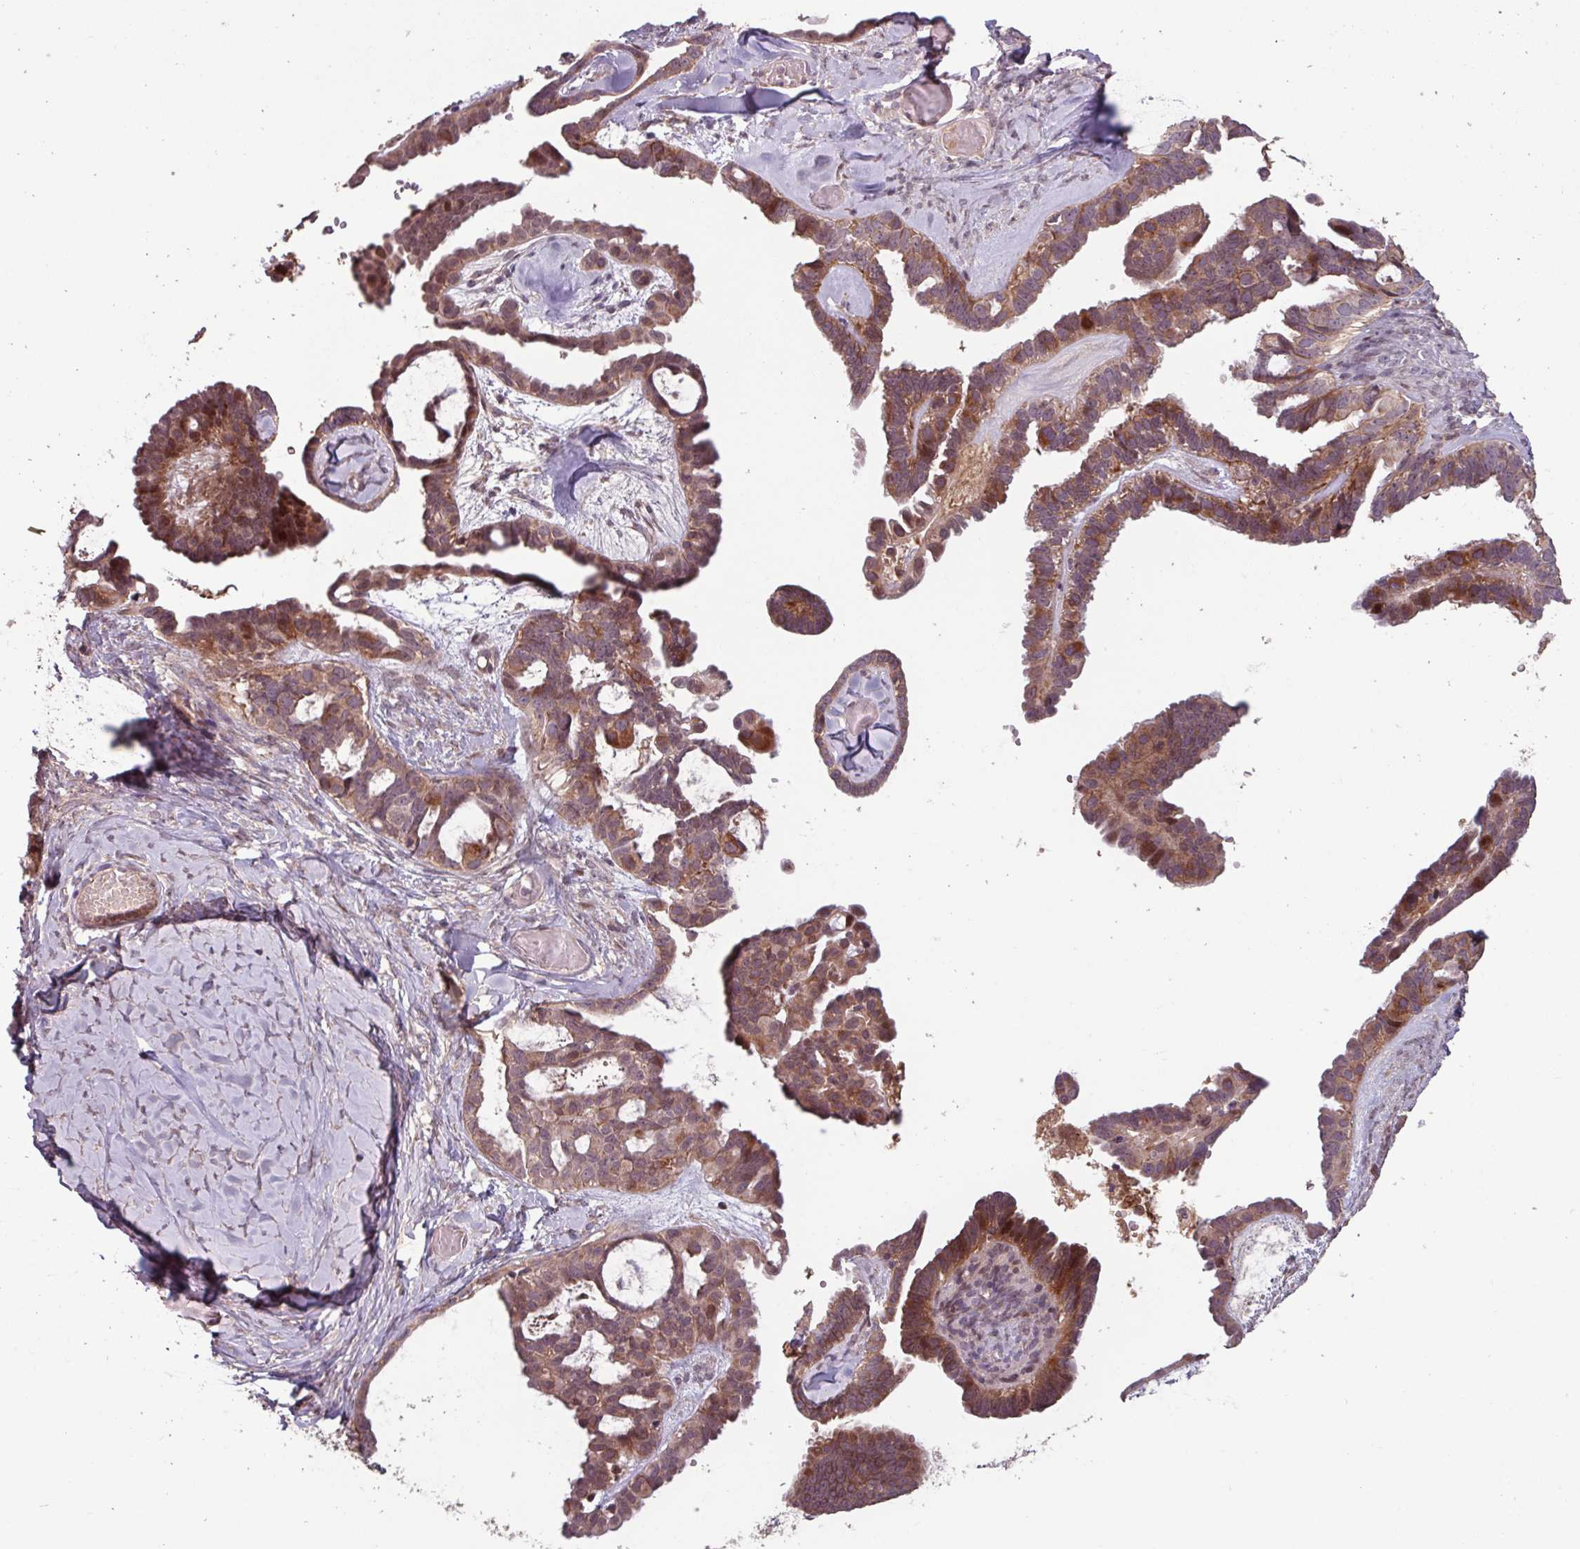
{"staining": {"intensity": "strong", "quantity": ">75%", "location": "cytoplasmic/membranous,nuclear"}, "tissue": "ovarian cancer", "cell_type": "Tumor cells", "image_type": "cancer", "snomed": [{"axis": "morphology", "description": "Cystadenocarcinoma, serous, NOS"}, {"axis": "topography", "description": "Ovary"}], "caption": "Immunohistochemistry histopathology image of neoplastic tissue: human ovarian cancer stained using immunohistochemistry shows high levels of strong protein expression localized specifically in the cytoplasmic/membranous and nuclear of tumor cells, appearing as a cytoplasmic/membranous and nuclear brown color.", "gene": "TMEM88", "patient": {"sex": "female", "age": 69}}